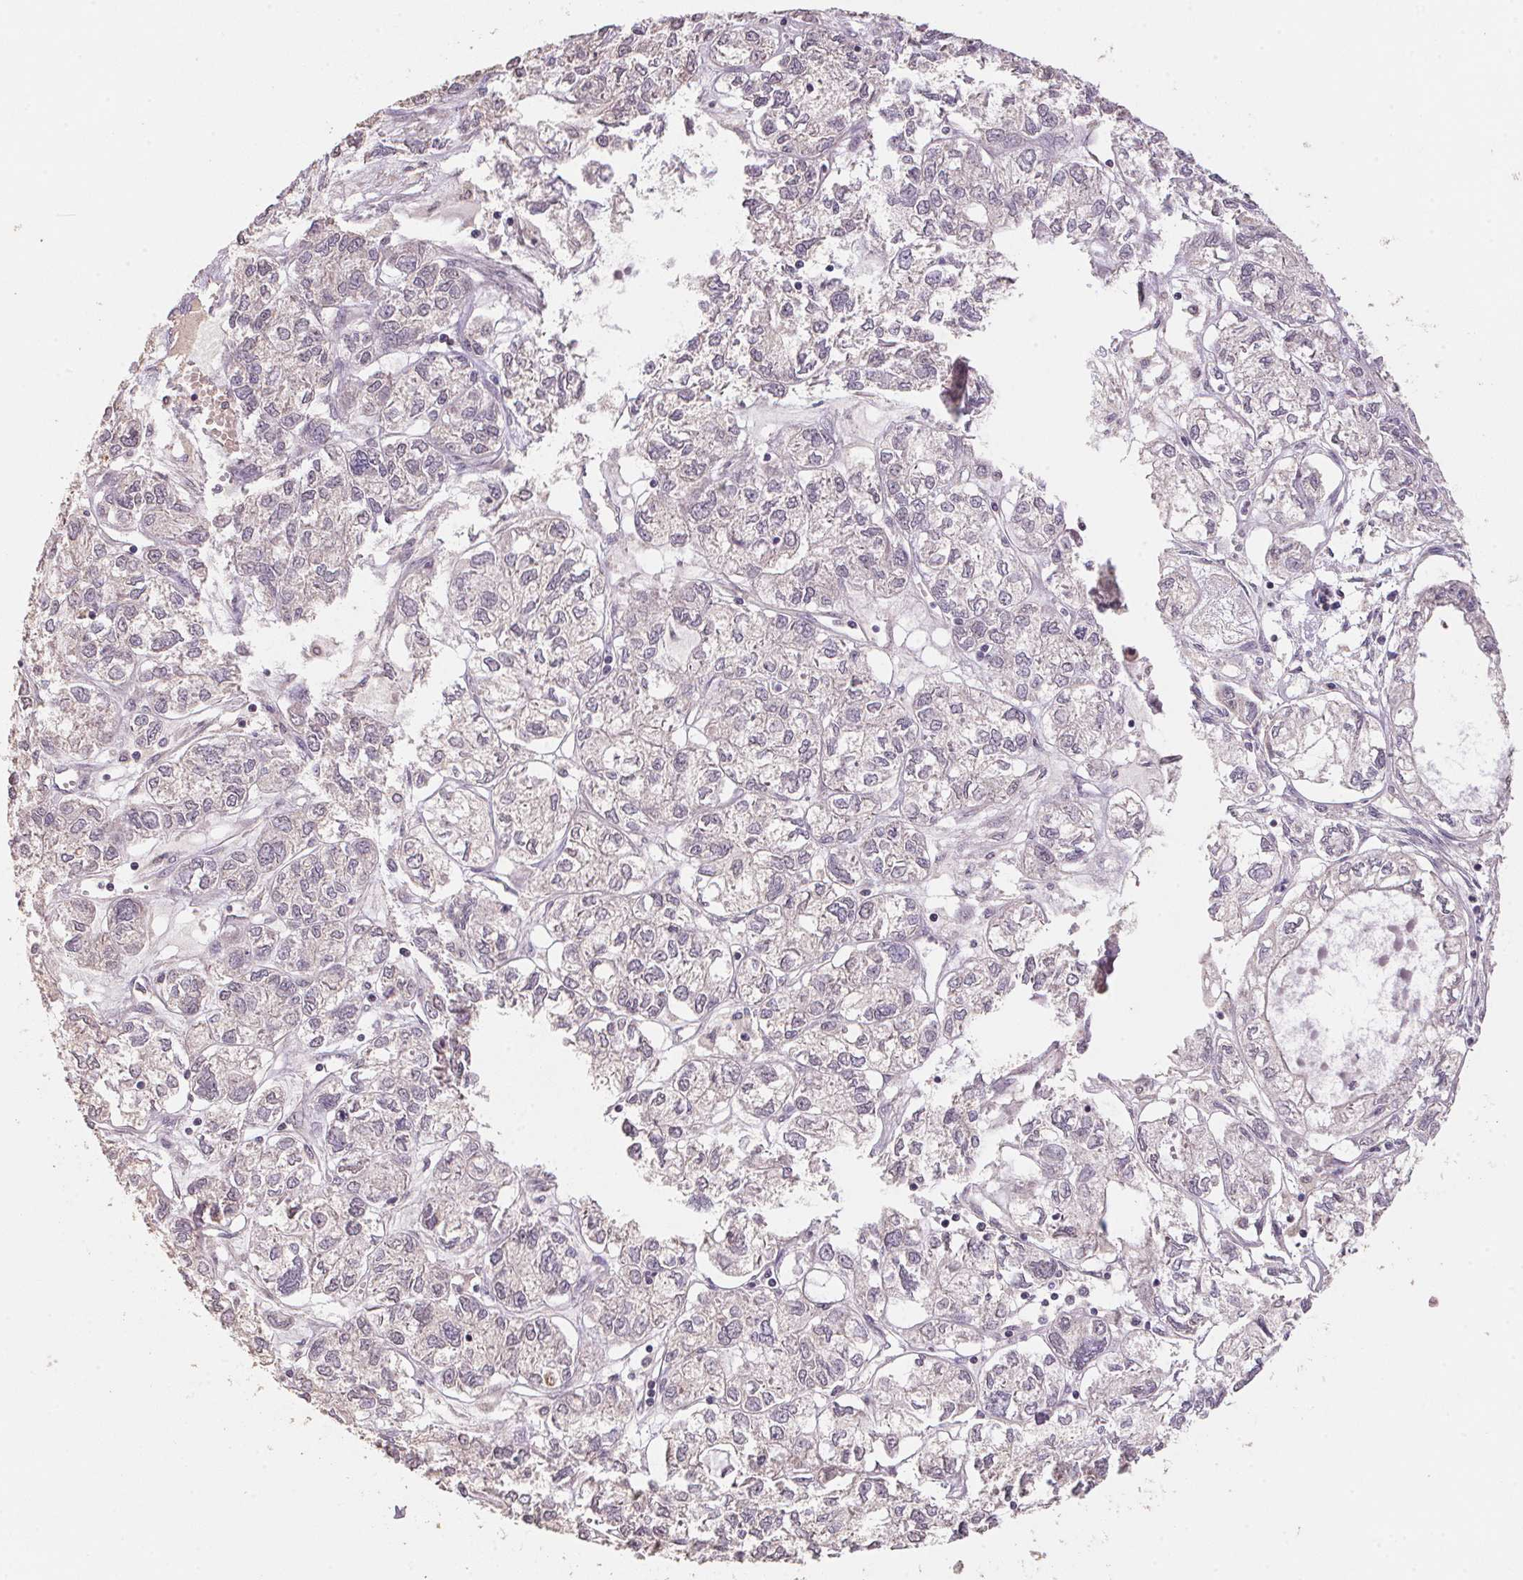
{"staining": {"intensity": "negative", "quantity": "none", "location": "none"}, "tissue": "ovarian cancer", "cell_type": "Tumor cells", "image_type": "cancer", "snomed": [{"axis": "morphology", "description": "Carcinoma, endometroid"}, {"axis": "topography", "description": "Ovary"}], "caption": "Ovarian cancer was stained to show a protein in brown. There is no significant expression in tumor cells. (DAB (3,3'-diaminobenzidine) immunohistochemistry (IHC) with hematoxylin counter stain).", "gene": "CENPF", "patient": {"sex": "female", "age": 64}}